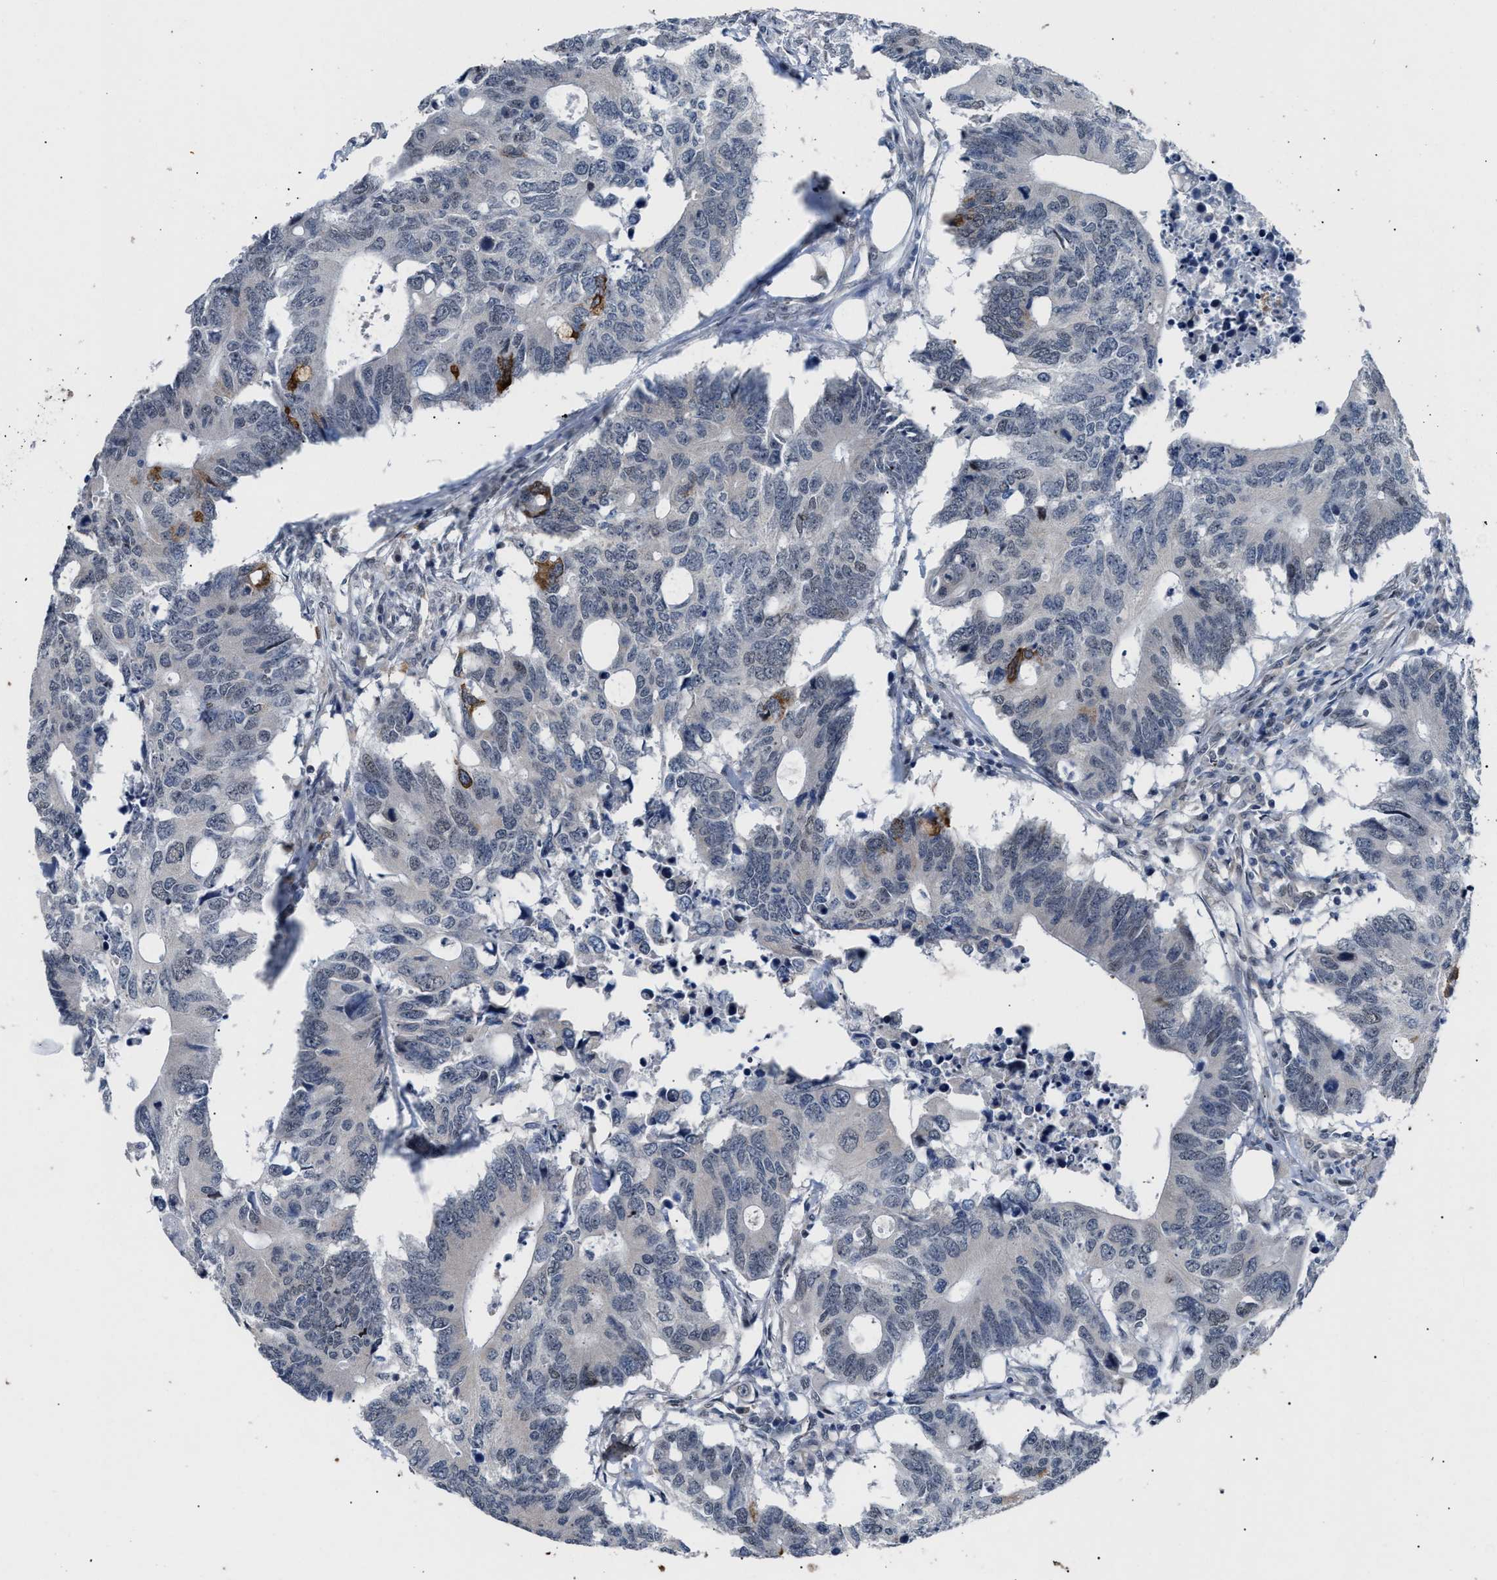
{"staining": {"intensity": "moderate", "quantity": "<25%", "location": "cytoplasmic/membranous"}, "tissue": "colorectal cancer", "cell_type": "Tumor cells", "image_type": "cancer", "snomed": [{"axis": "morphology", "description": "Adenocarcinoma, NOS"}, {"axis": "topography", "description": "Colon"}], "caption": "An immunohistochemistry (IHC) histopathology image of neoplastic tissue is shown. Protein staining in brown shows moderate cytoplasmic/membranous positivity in colorectal adenocarcinoma within tumor cells.", "gene": "TXNRD3", "patient": {"sex": "male", "age": 71}}